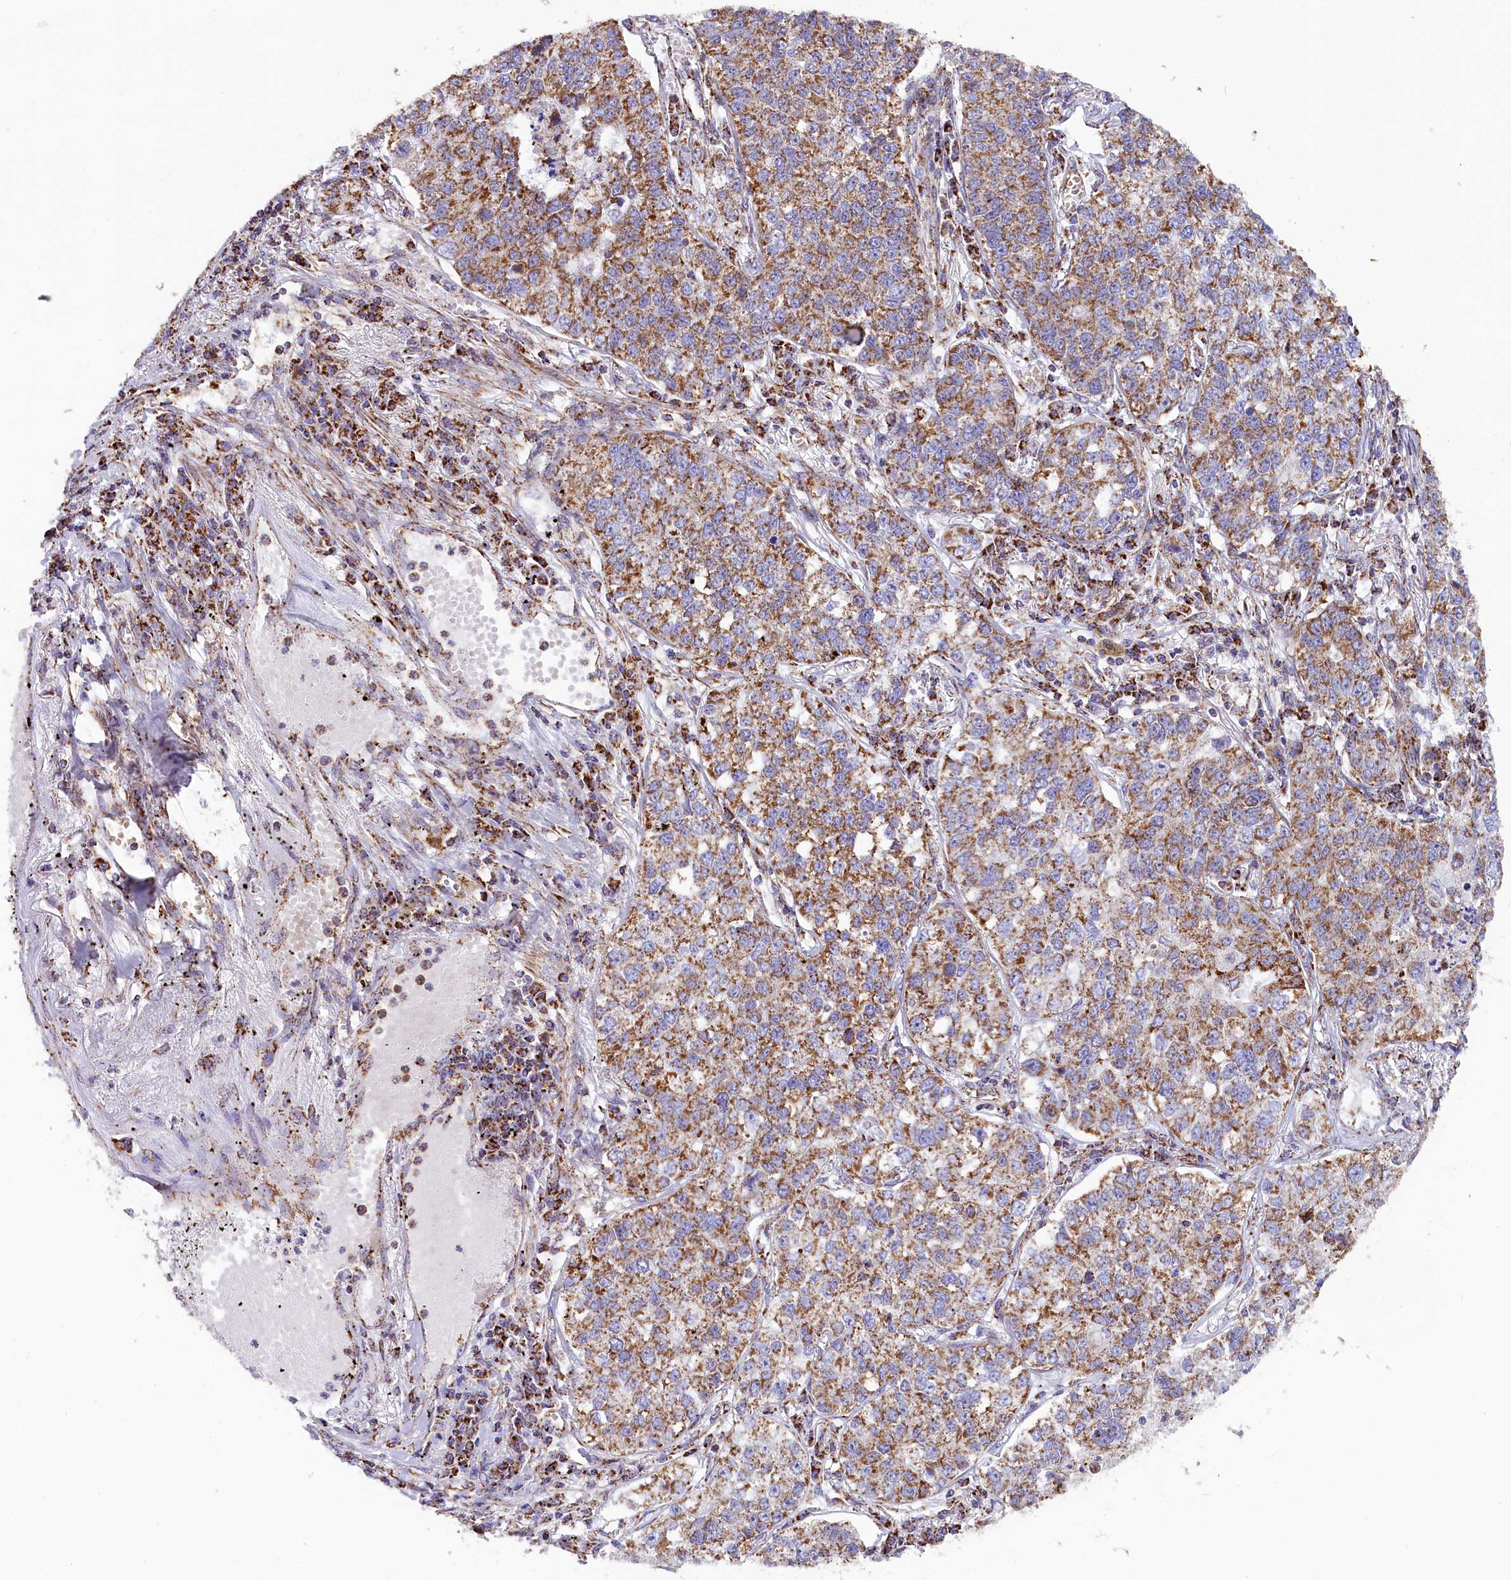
{"staining": {"intensity": "moderate", "quantity": ">75%", "location": "cytoplasmic/membranous"}, "tissue": "lung cancer", "cell_type": "Tumor cells", "image_type": "cancer", "snomed": [{"axis": "morphology", "description": "Adenocarcinoma, NOS"}, {"axis": "topography", "description": "Lung"}], "caption": "Immunohistochemical staining of adenocarcinoma (lung) exhibits medium levels of moderate cytoplasmic/membranous staining in approximately >75% of tumor cells.", "gene": "NDUFA8", "patient": {"sex": "male", "age": 49}}